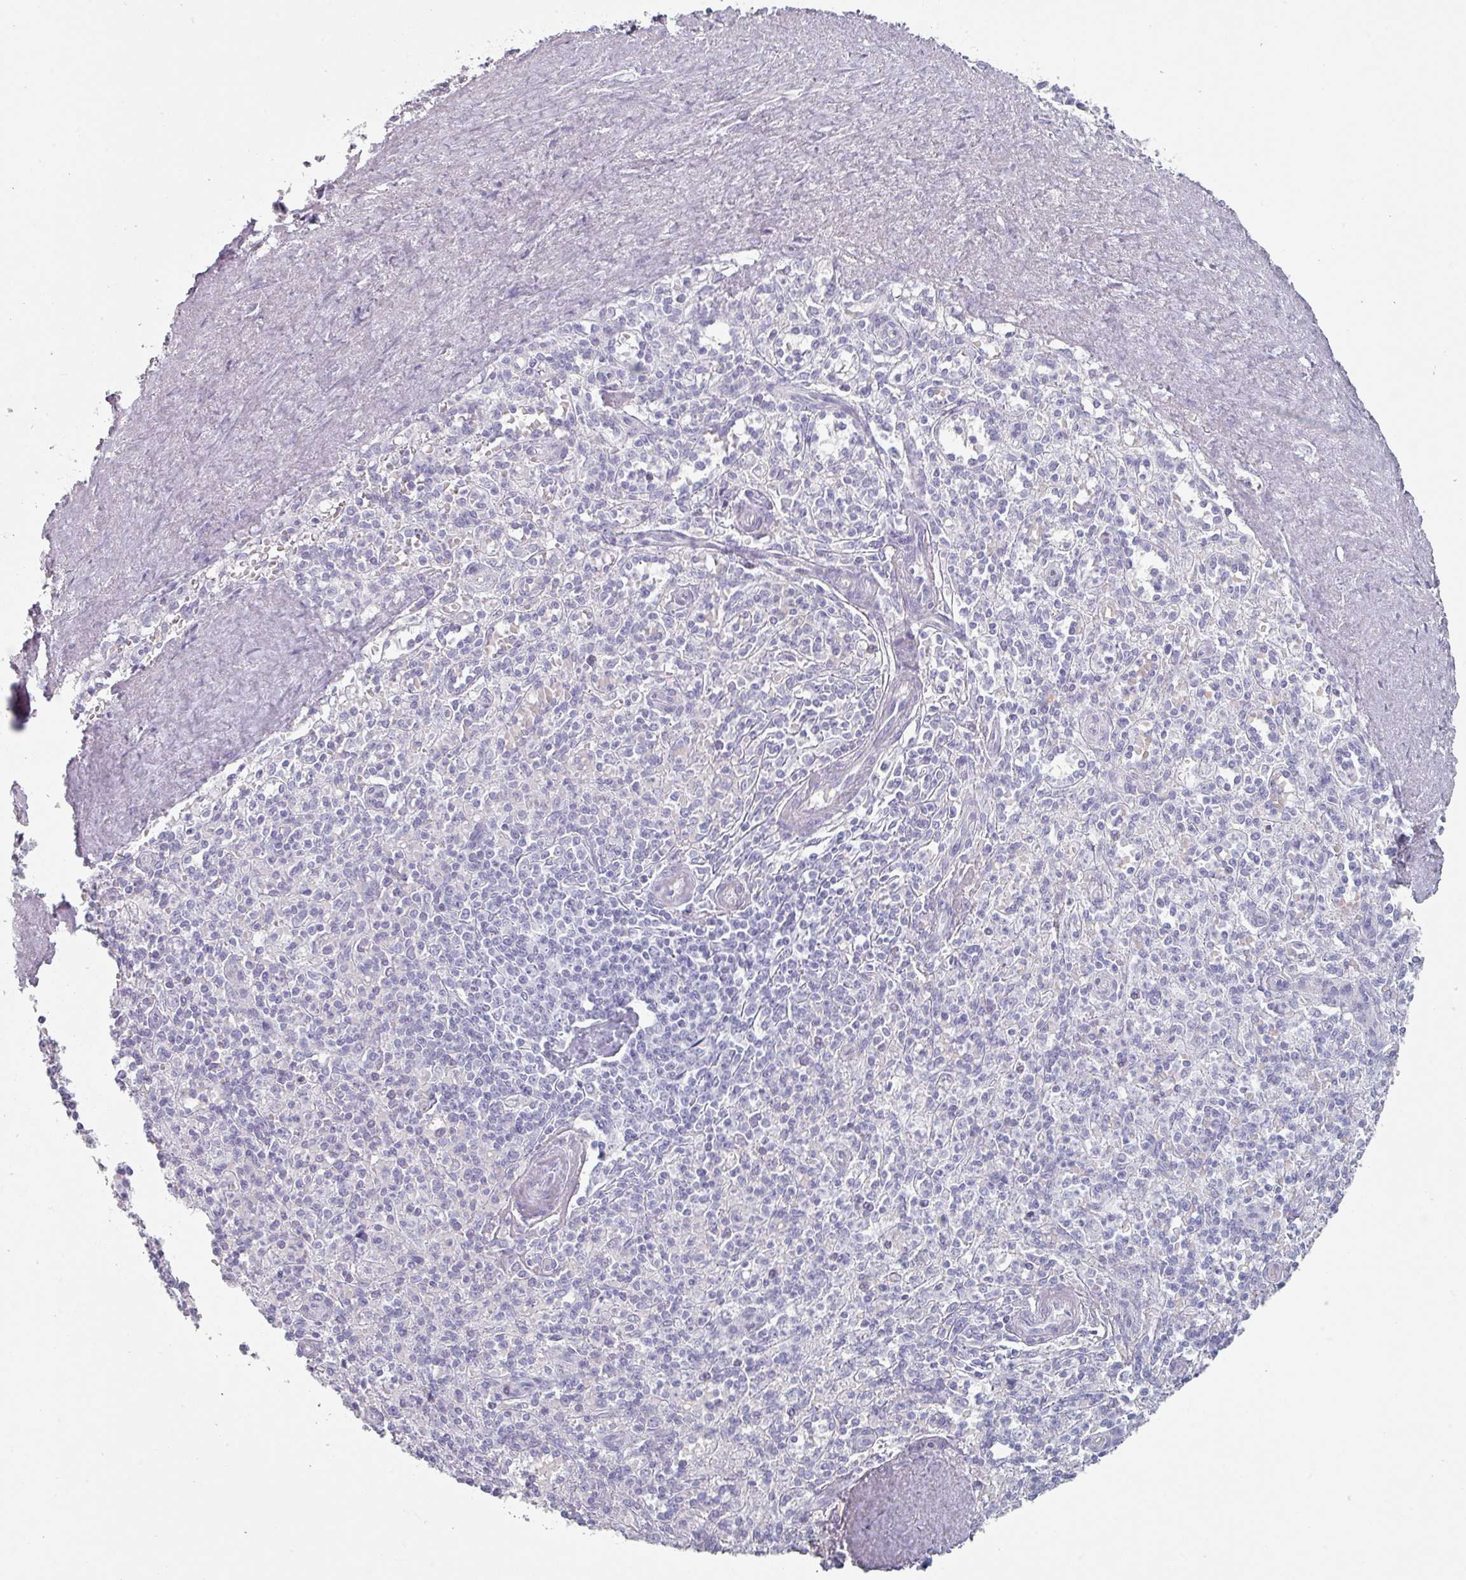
{"staining": {"intensity": "negative", "quantity": "none", "location": "none"}, "tissue": "spleen", "cell_type": "Cells in red pulp", "image_type": "normal", "snomed": [{"axis": "morphology", "description": "Normal tissue, NOS"}, {"axis": "topography", "description": "Spleen"}], "caption": "An image of human spleen is negative for staining in cells in red pulp. (DAB (3,3'-diaminobenzidine) IHC visualized using brightfield microscopy, high magnification).", "gene": "SLC35G2", "patient": {"sex": "female", "age": 70}}